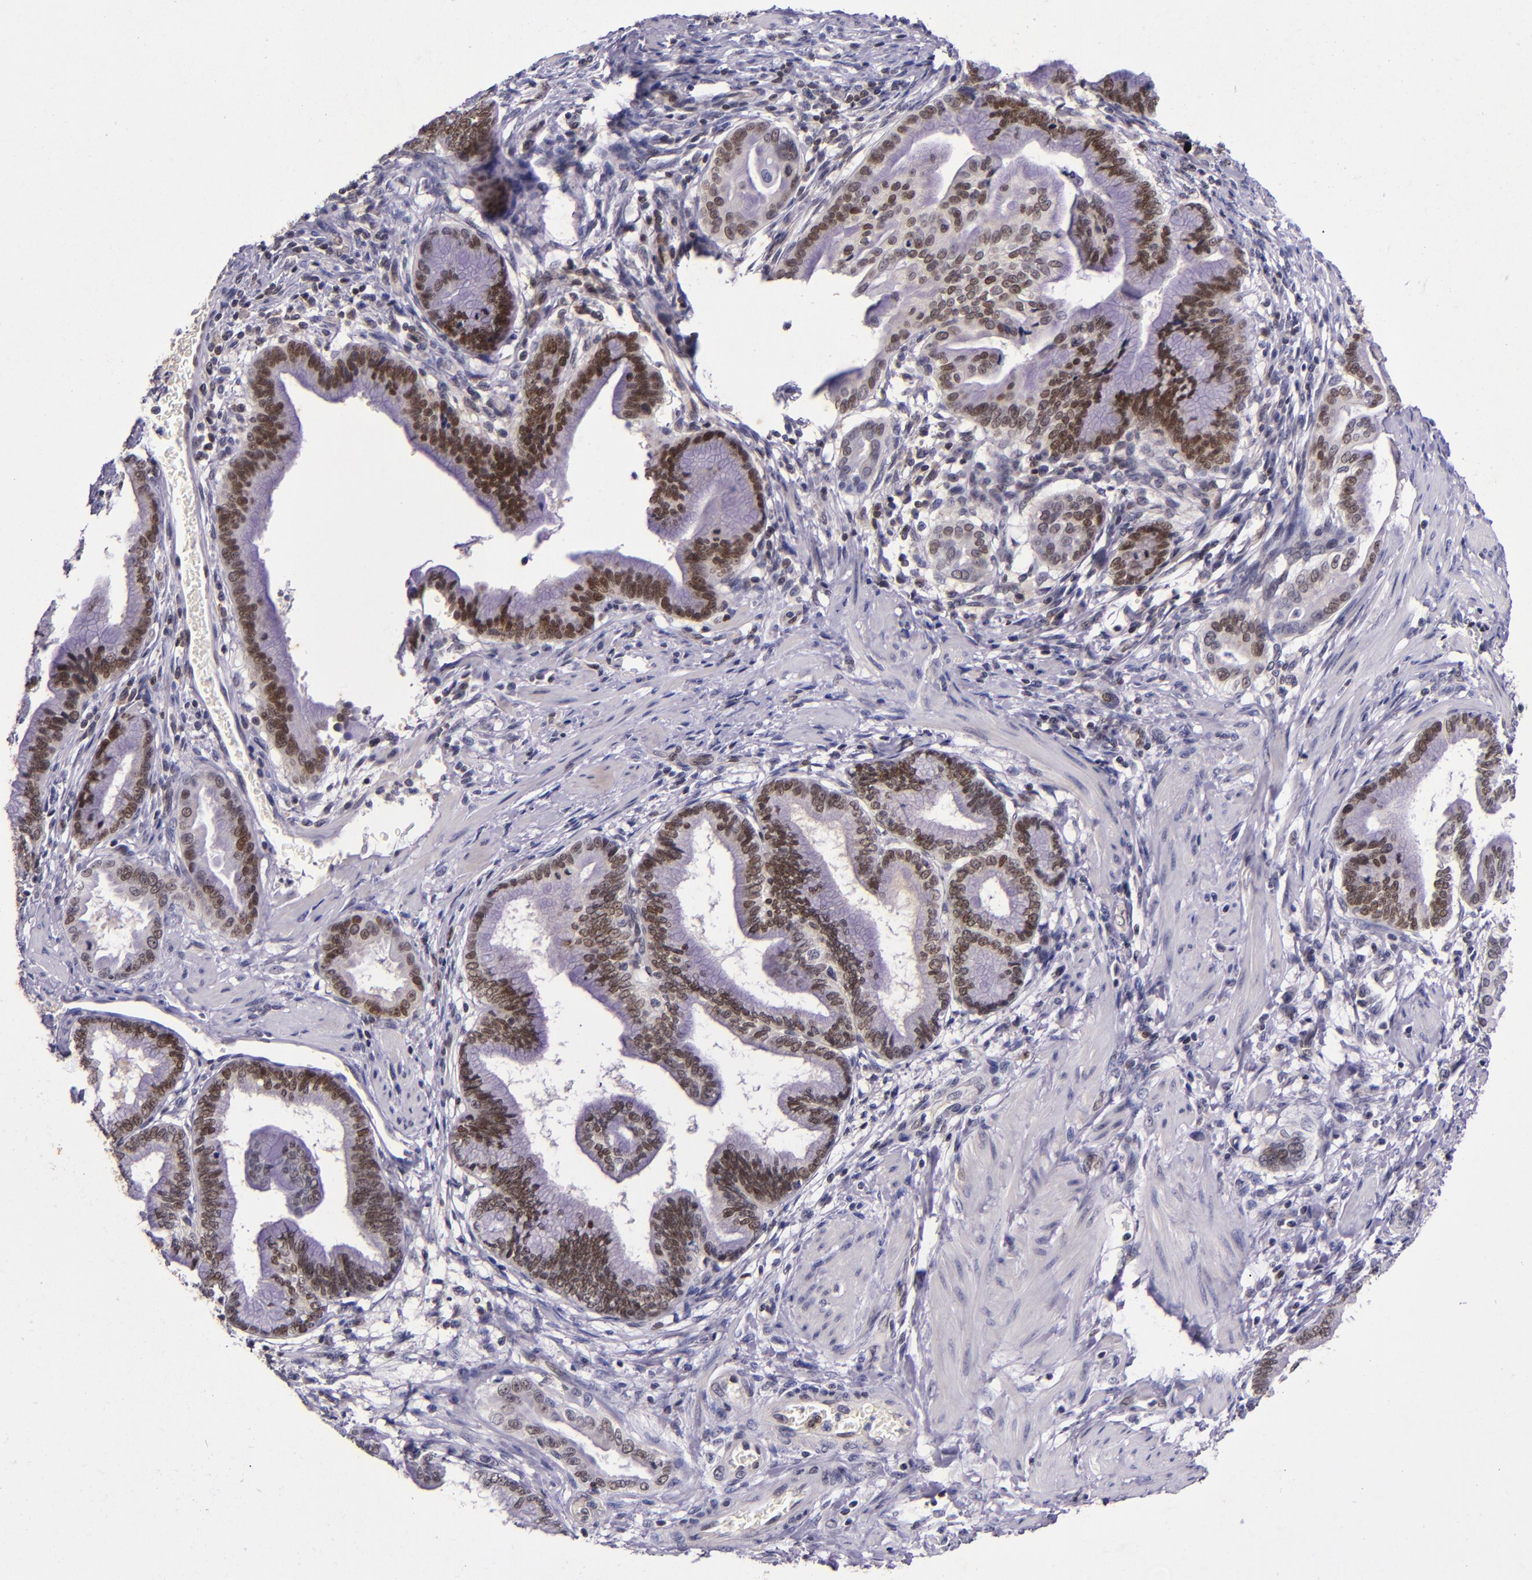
{"staining": {"intensity": "strong", "quantity": ">75%", "location": "nuclear"}, "tissue": "pancreatic cancer", "cell_type": "Tumor cells", "image_type": "cancer", "snomed": [{"axis": "morphology", "description": "Adenocarcinoma, NOS"}, {"axis": "topography", "description": "Pancreas"}], "caption": "A photomicrograph of pancreatic cancer (adenocarcinoma) stained for a protein exhibits strong nuclear brown staining in tumor cells. (Stains: DAB (3,3'-diaminobenzidine) in brown, nuclei in blue, Microscopy: brightfield microscopy at high magnification).", "gene": "MGMT", "patient": {"sex": "female", "age": 64}}